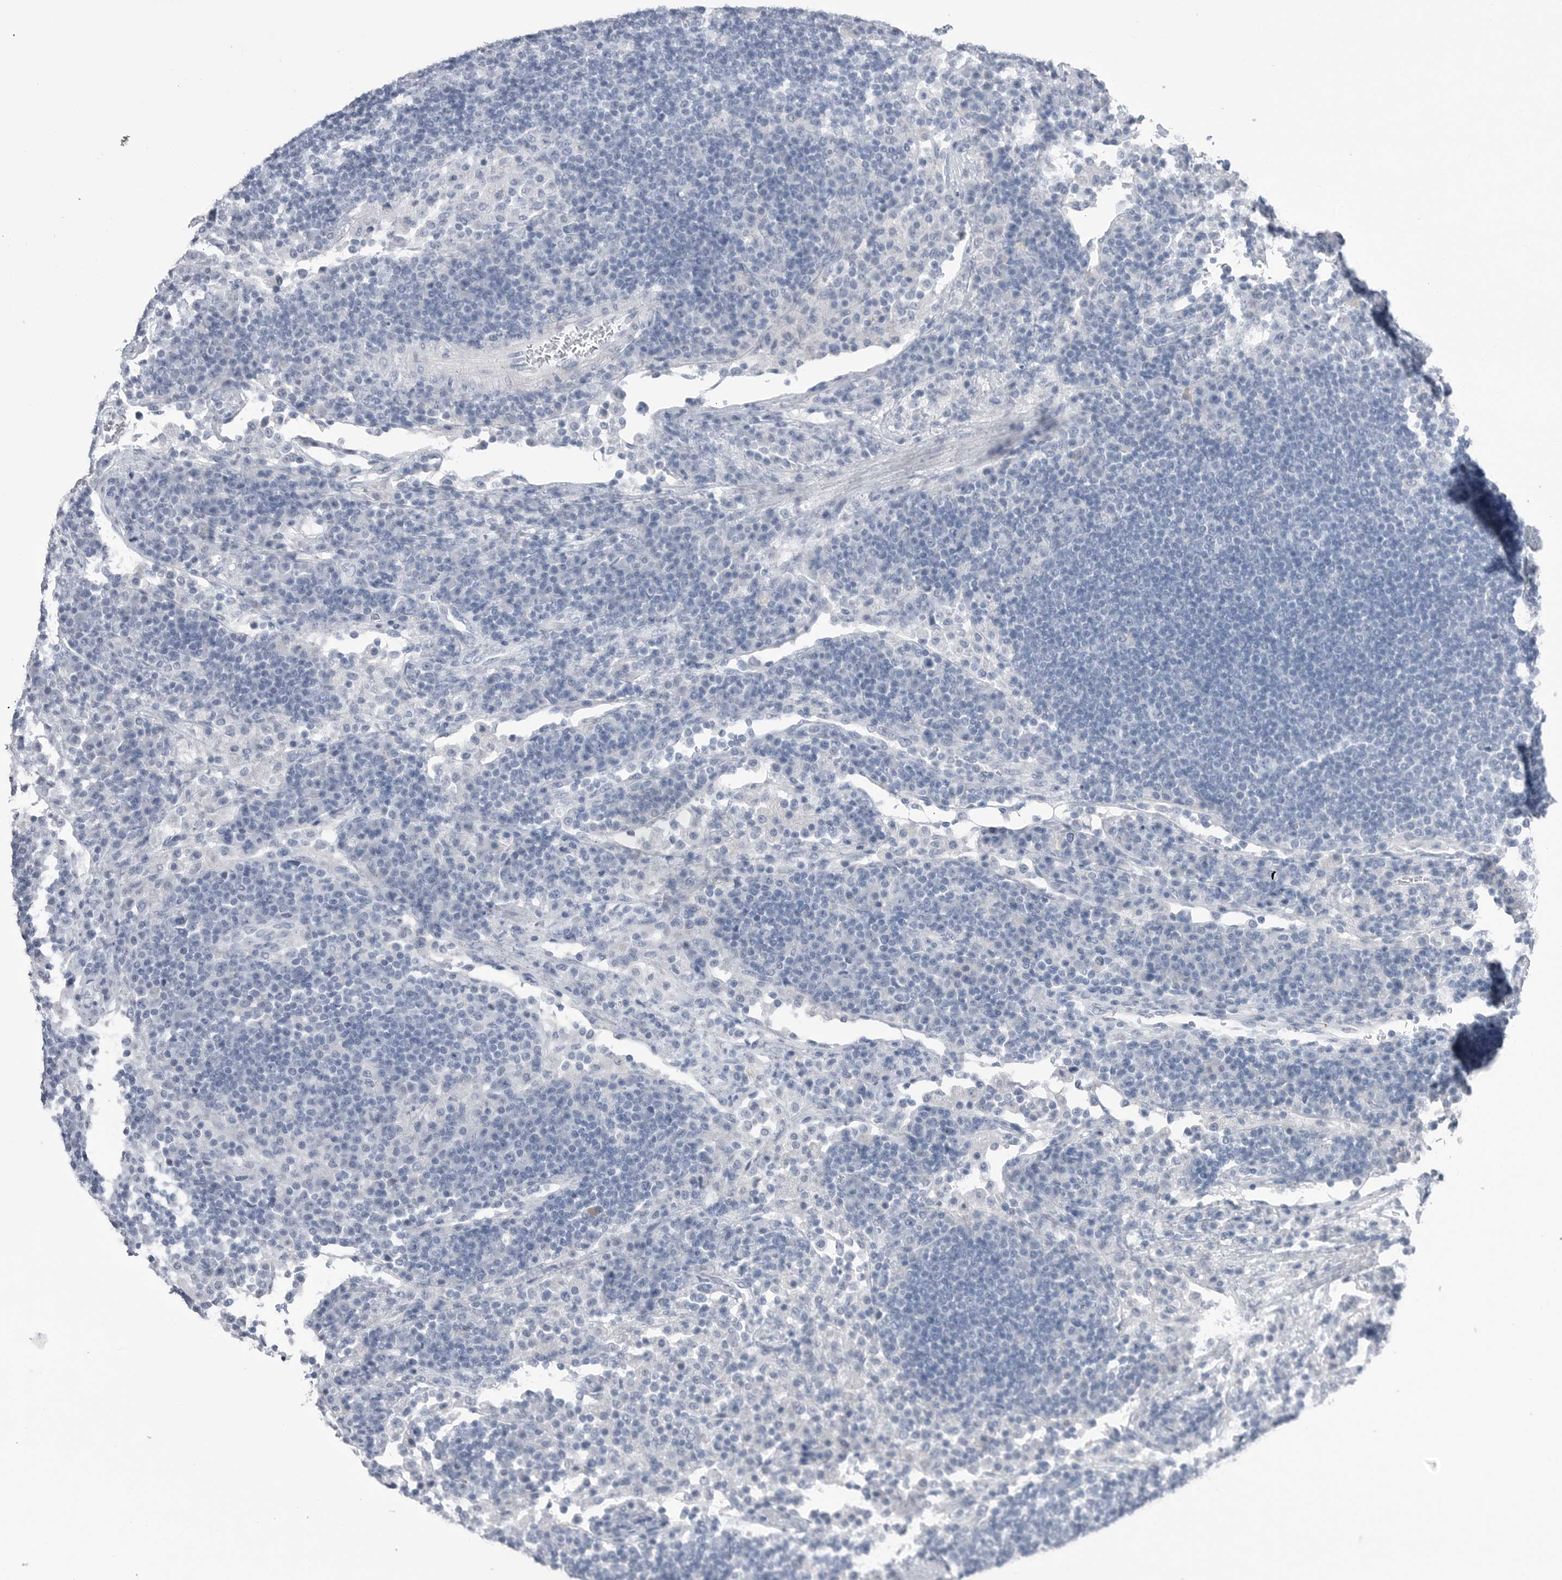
{"staining": {"intensity": "negative", "quantity": "none", "location": "none"}, "tissue": "lymph node", "cell_type": "Germinal center cells", "image_type": "normal", "snomed": [{"axis": "morphology", "description": "Normal tissue, NOS"}, {"axis": "topography", "description": "Lymph node"}], "caption": "Immunohistochemical staining of unremarkable human lymph node displays no significant positivity in germinal center cells.", "gene": "ABHD12", "patient": {"sex": "female", "age": 53}}